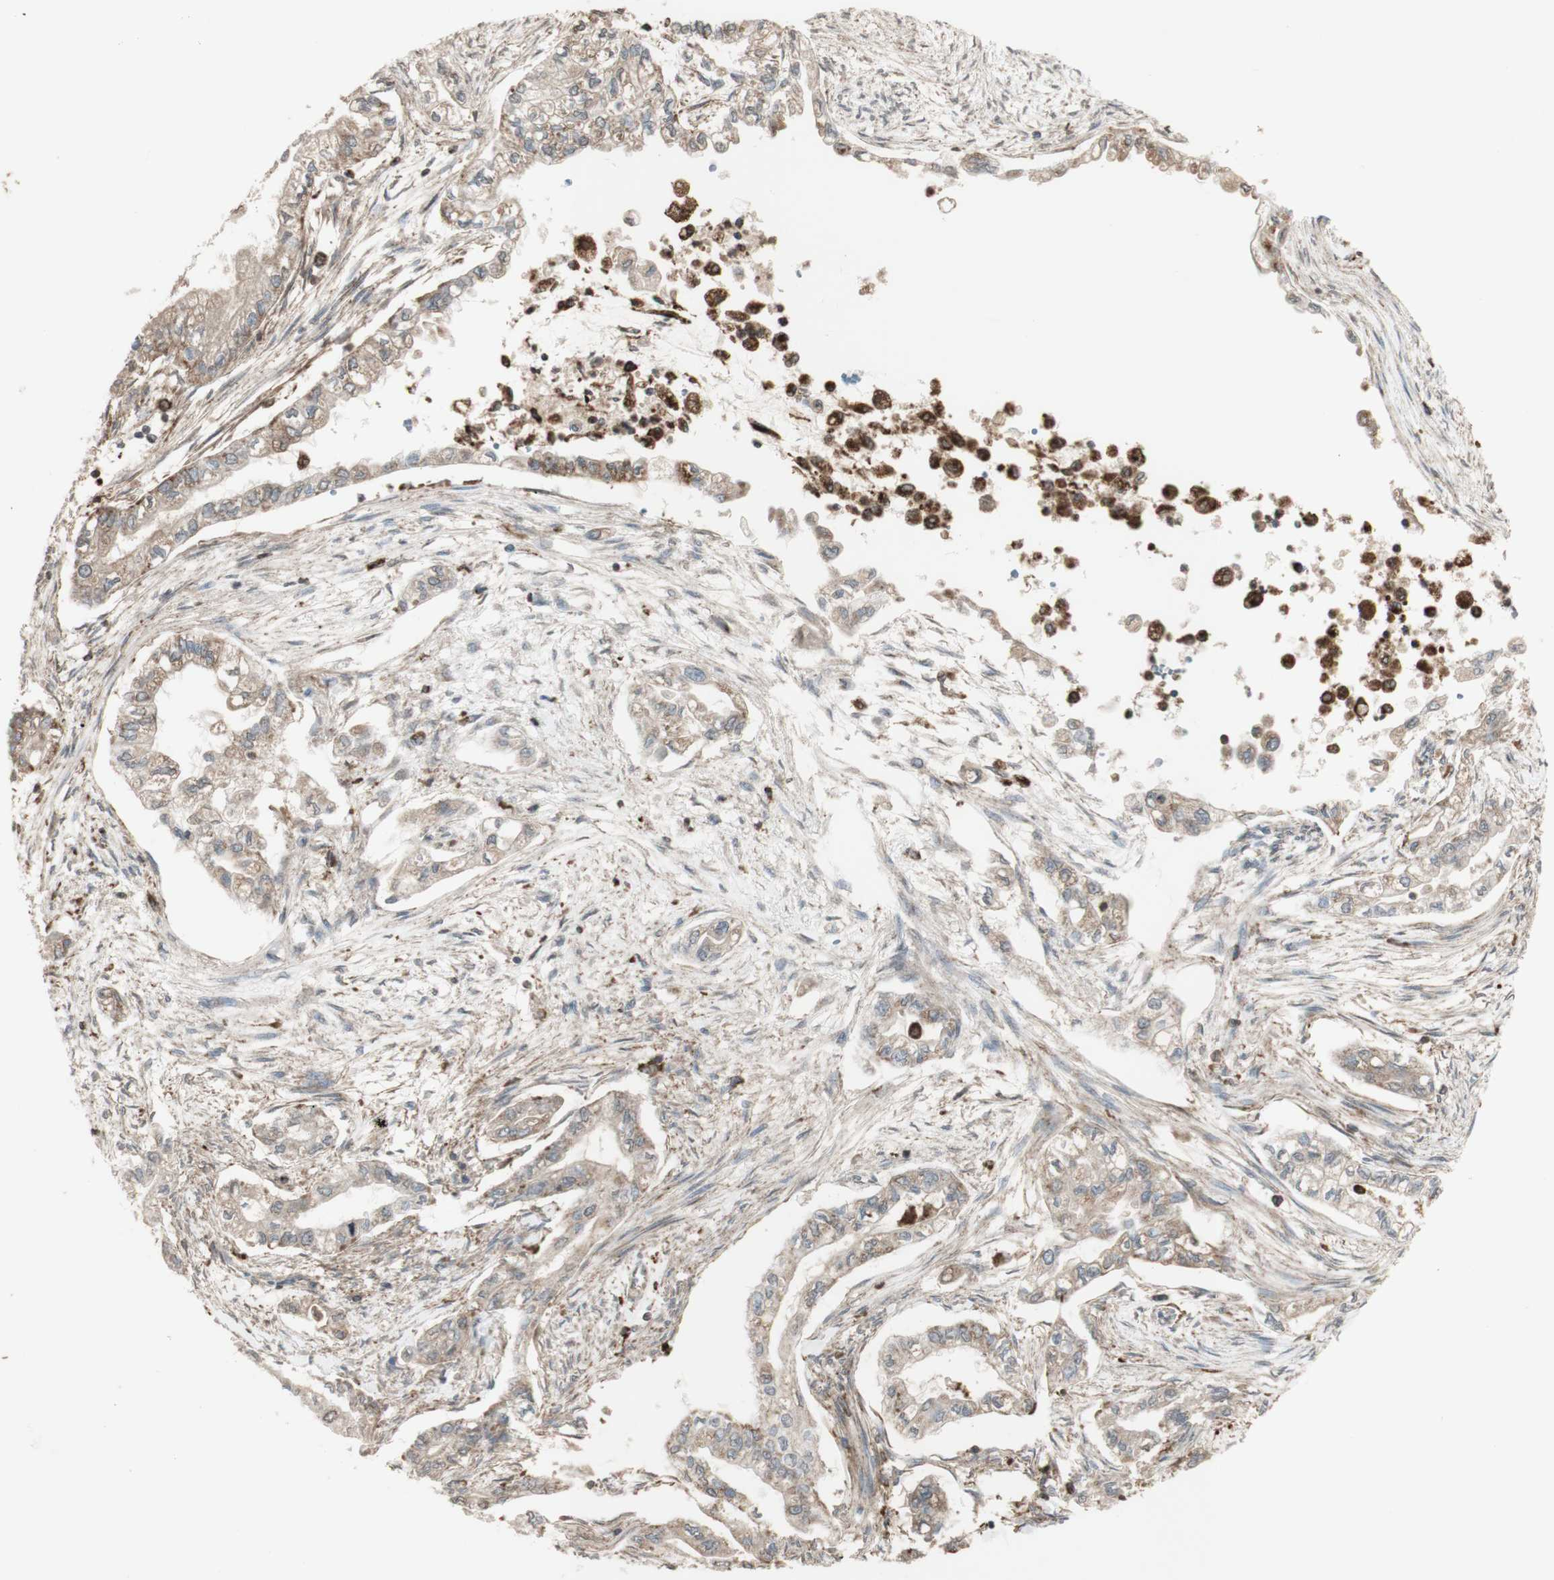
{"staining": {"intensity": "moderate", "quantity": "25%-75%", "location": "cytoplasmic/membranous"}, "tissue": "pancreatic cancer", "cell_type": "Tumor cells", "image_type": "cancer", "snomed": [{"axis": "morphology", "description": "Normal tissue, NOS"}, {"axis": "topography", "description": "Pancreas"}], "caption": "A histopathology image of pancreatic cancer stained for a protein demonstrates moderate cytoplasmic/membranous brown staining in tumor cells.", "gene": "ATP6V1E1", "patient": {"sex": "male", "age": 42}}